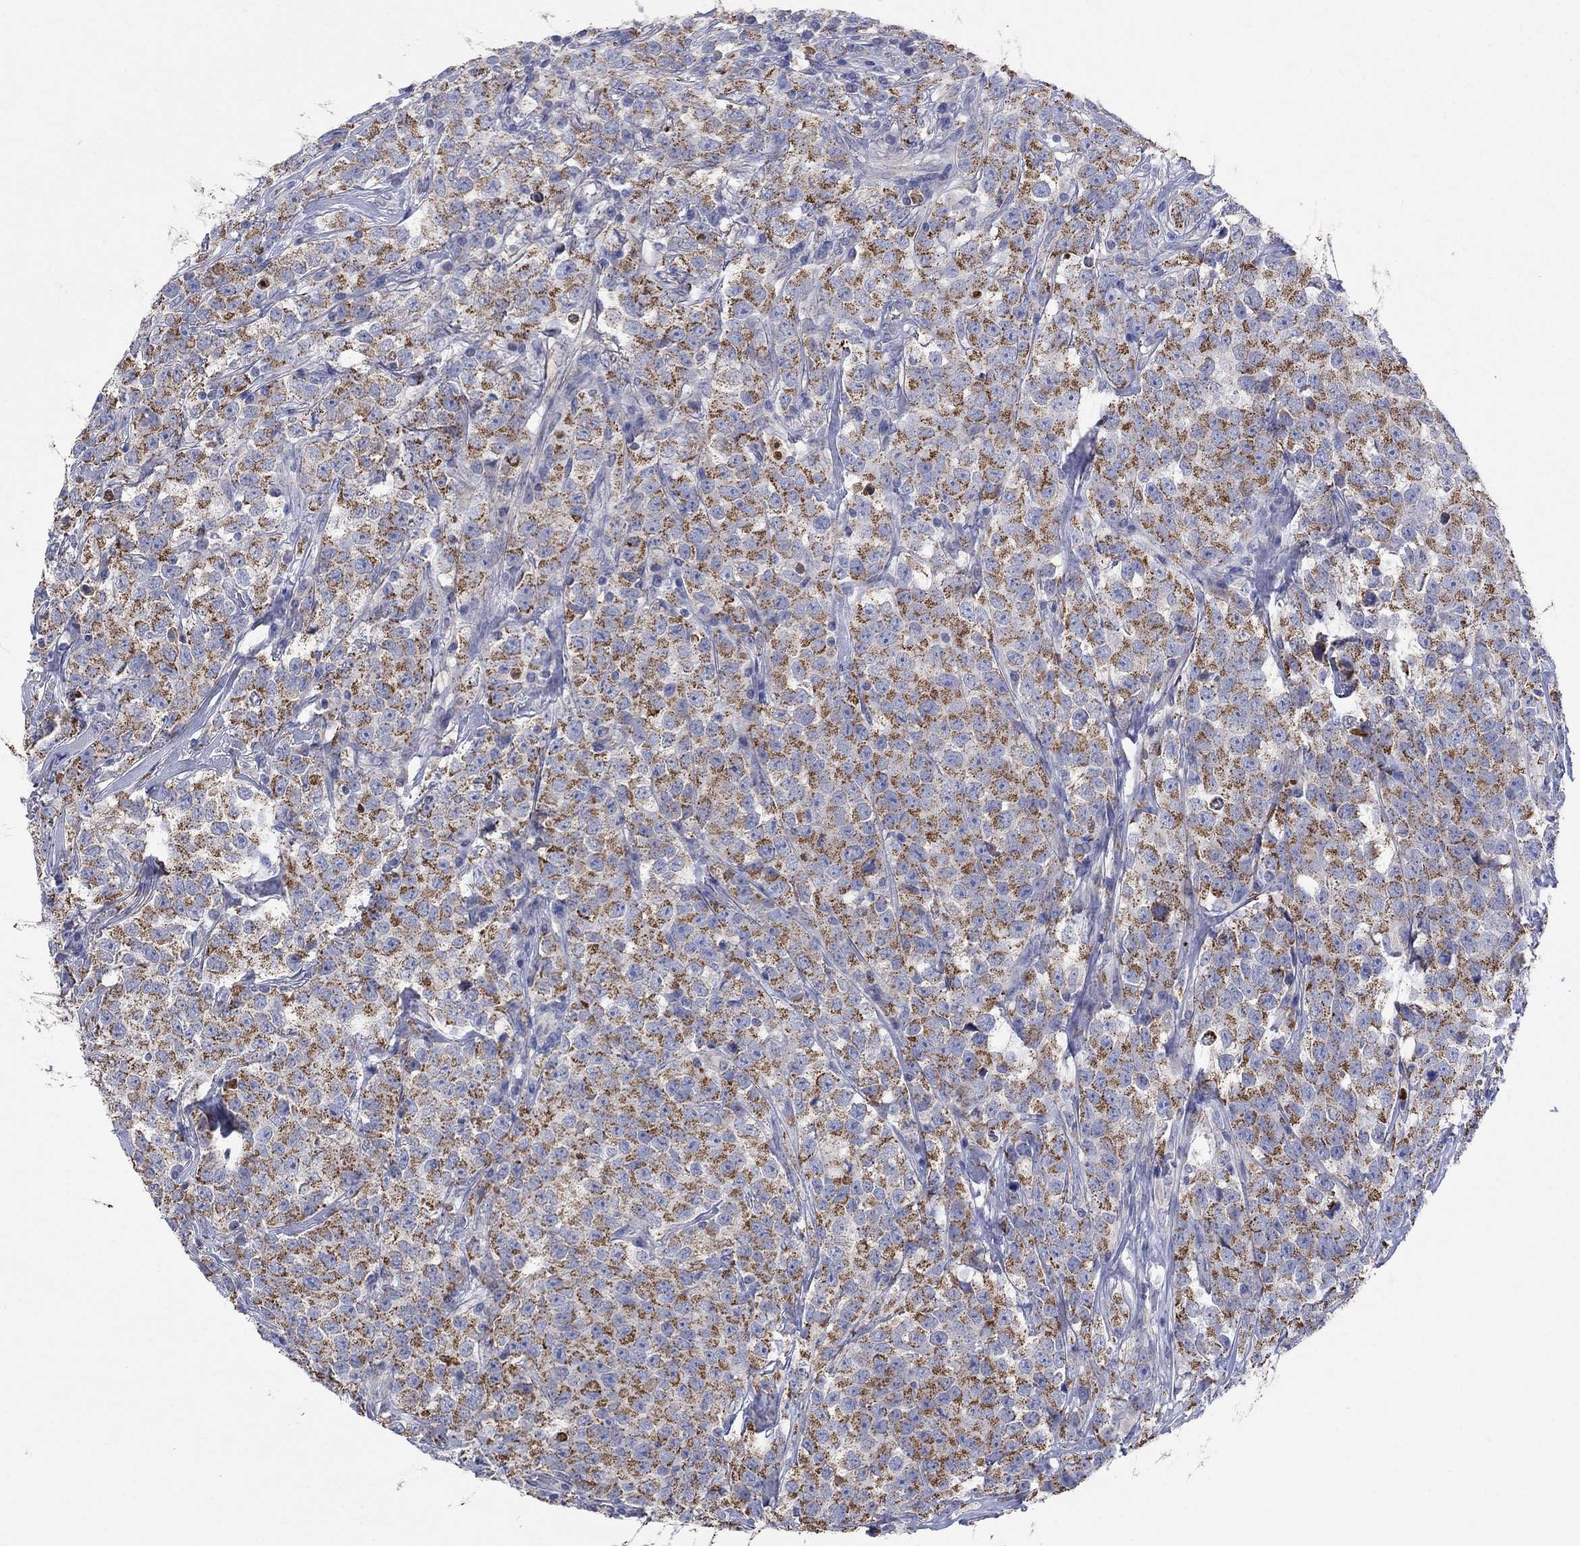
{"staining": {"intensity": "strong", "quantity": ">75%", "location": "cytoplasmic/membranous"}, "tissue": "testis cancer", "cell_type": "Tumor cells", "image_type": "cancer", "snomed": [{"axis": "morphology", "description": "Seminoma, NOS"}, {"axis": "topography", "description": "Testis"}], "caption": "Human testis cancer (seminoma) stained for a protein (brown) shows strong cytoplasmic/membranous positive positivity in approximately >75% of tumor cells.", "gene": "CLVS1", "patient": {"sex": "male", "age": 59}}